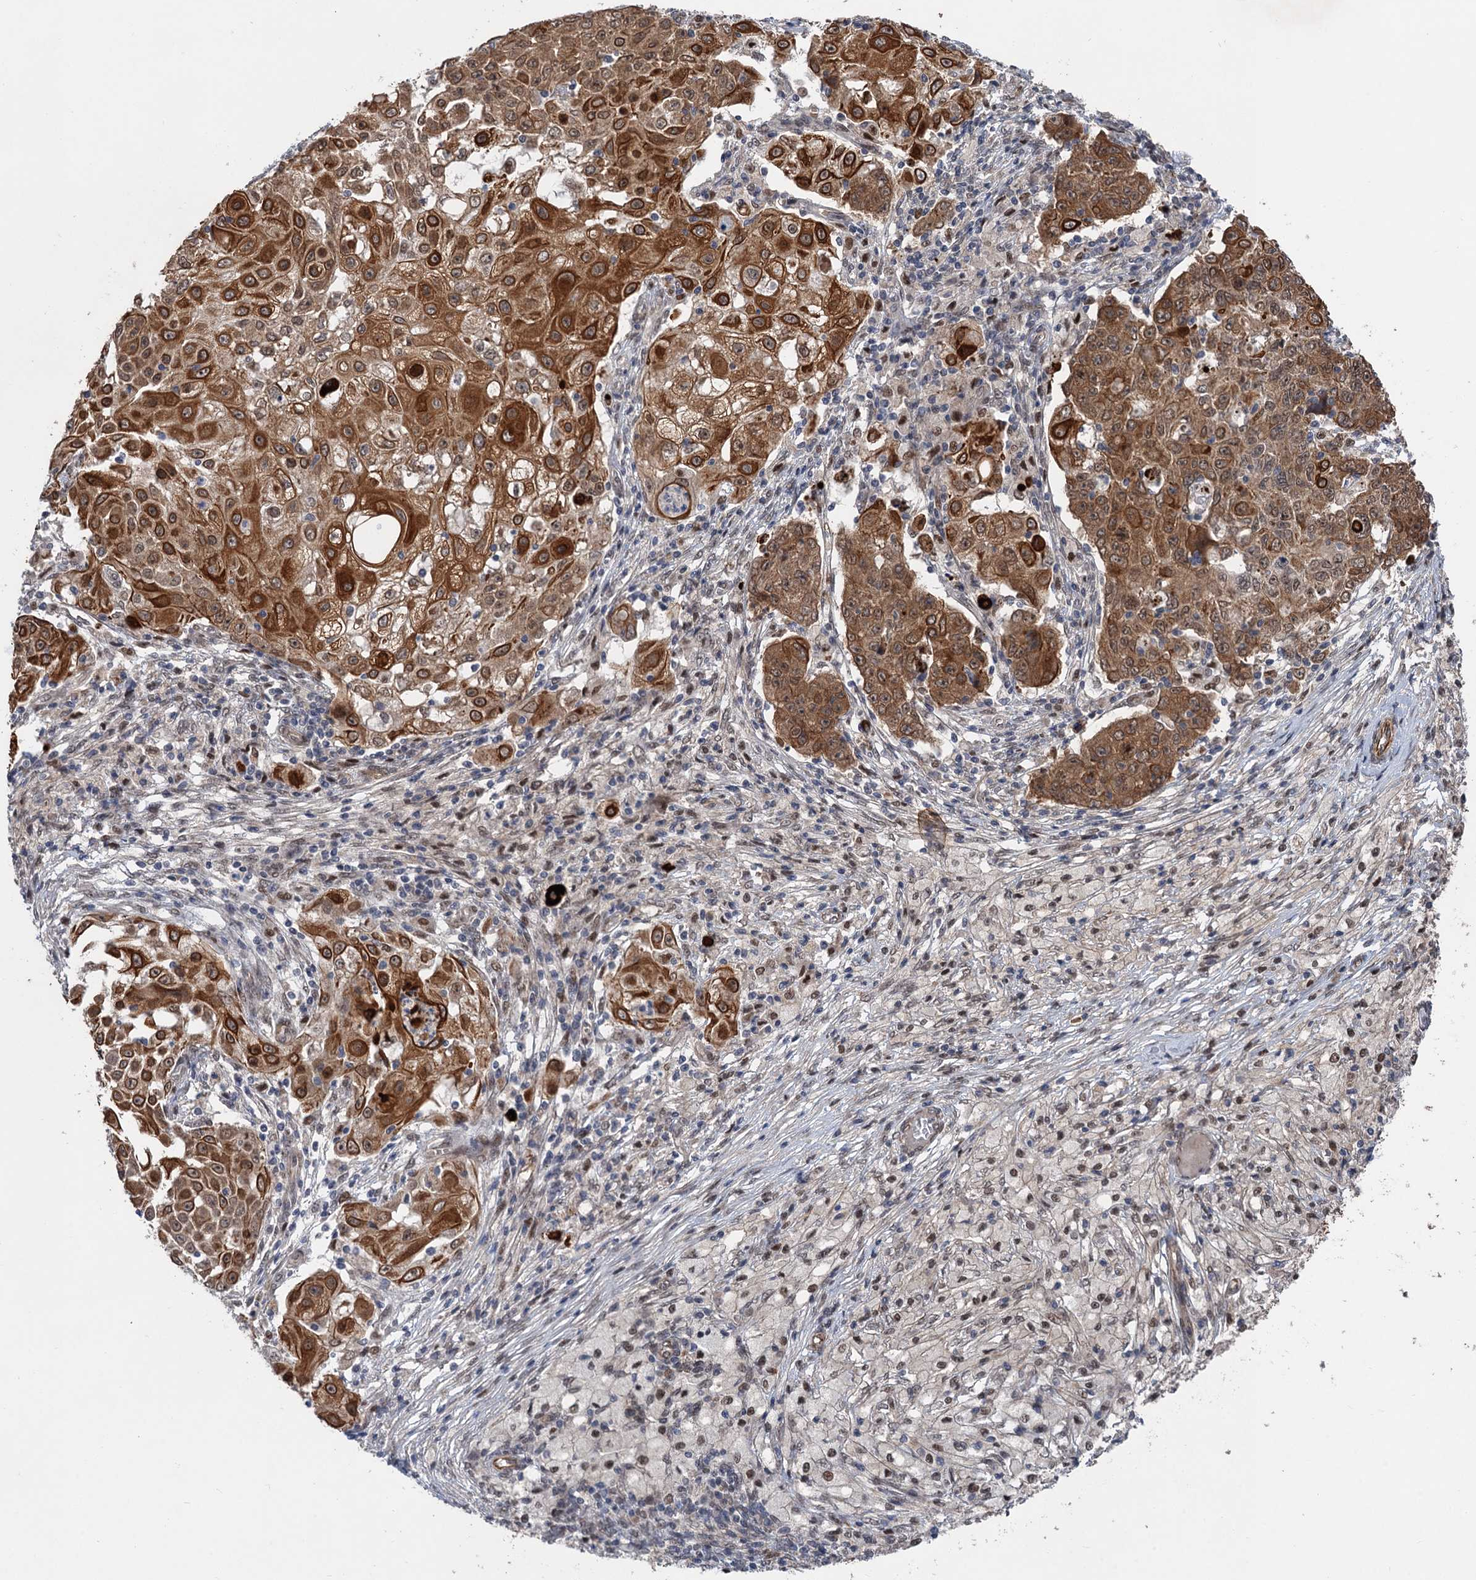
{"staining": {"intensity": "strong", "quantity": ">75%", "location": "cytoplasmic/membranous"}, "tissue": "ovarian cancer", "cell_type": "Tumor cells", "image_type": "cancer", "snomed": [{"axis": "morphology", "description": "Carcinoma, endometroid"}, {"axis": "topography", "description": "Ovary"}], "caption": "Brown immunohistochemical staining in endometroid carcinoma (ovarian) shows strong cytoplasmic/membranous staining in about >75% of tumor cells. (DAB IHC with brightfield microscopy, high magnification).", "gene": "TTC31", "patient": {"sex": "female", "age": 42}}